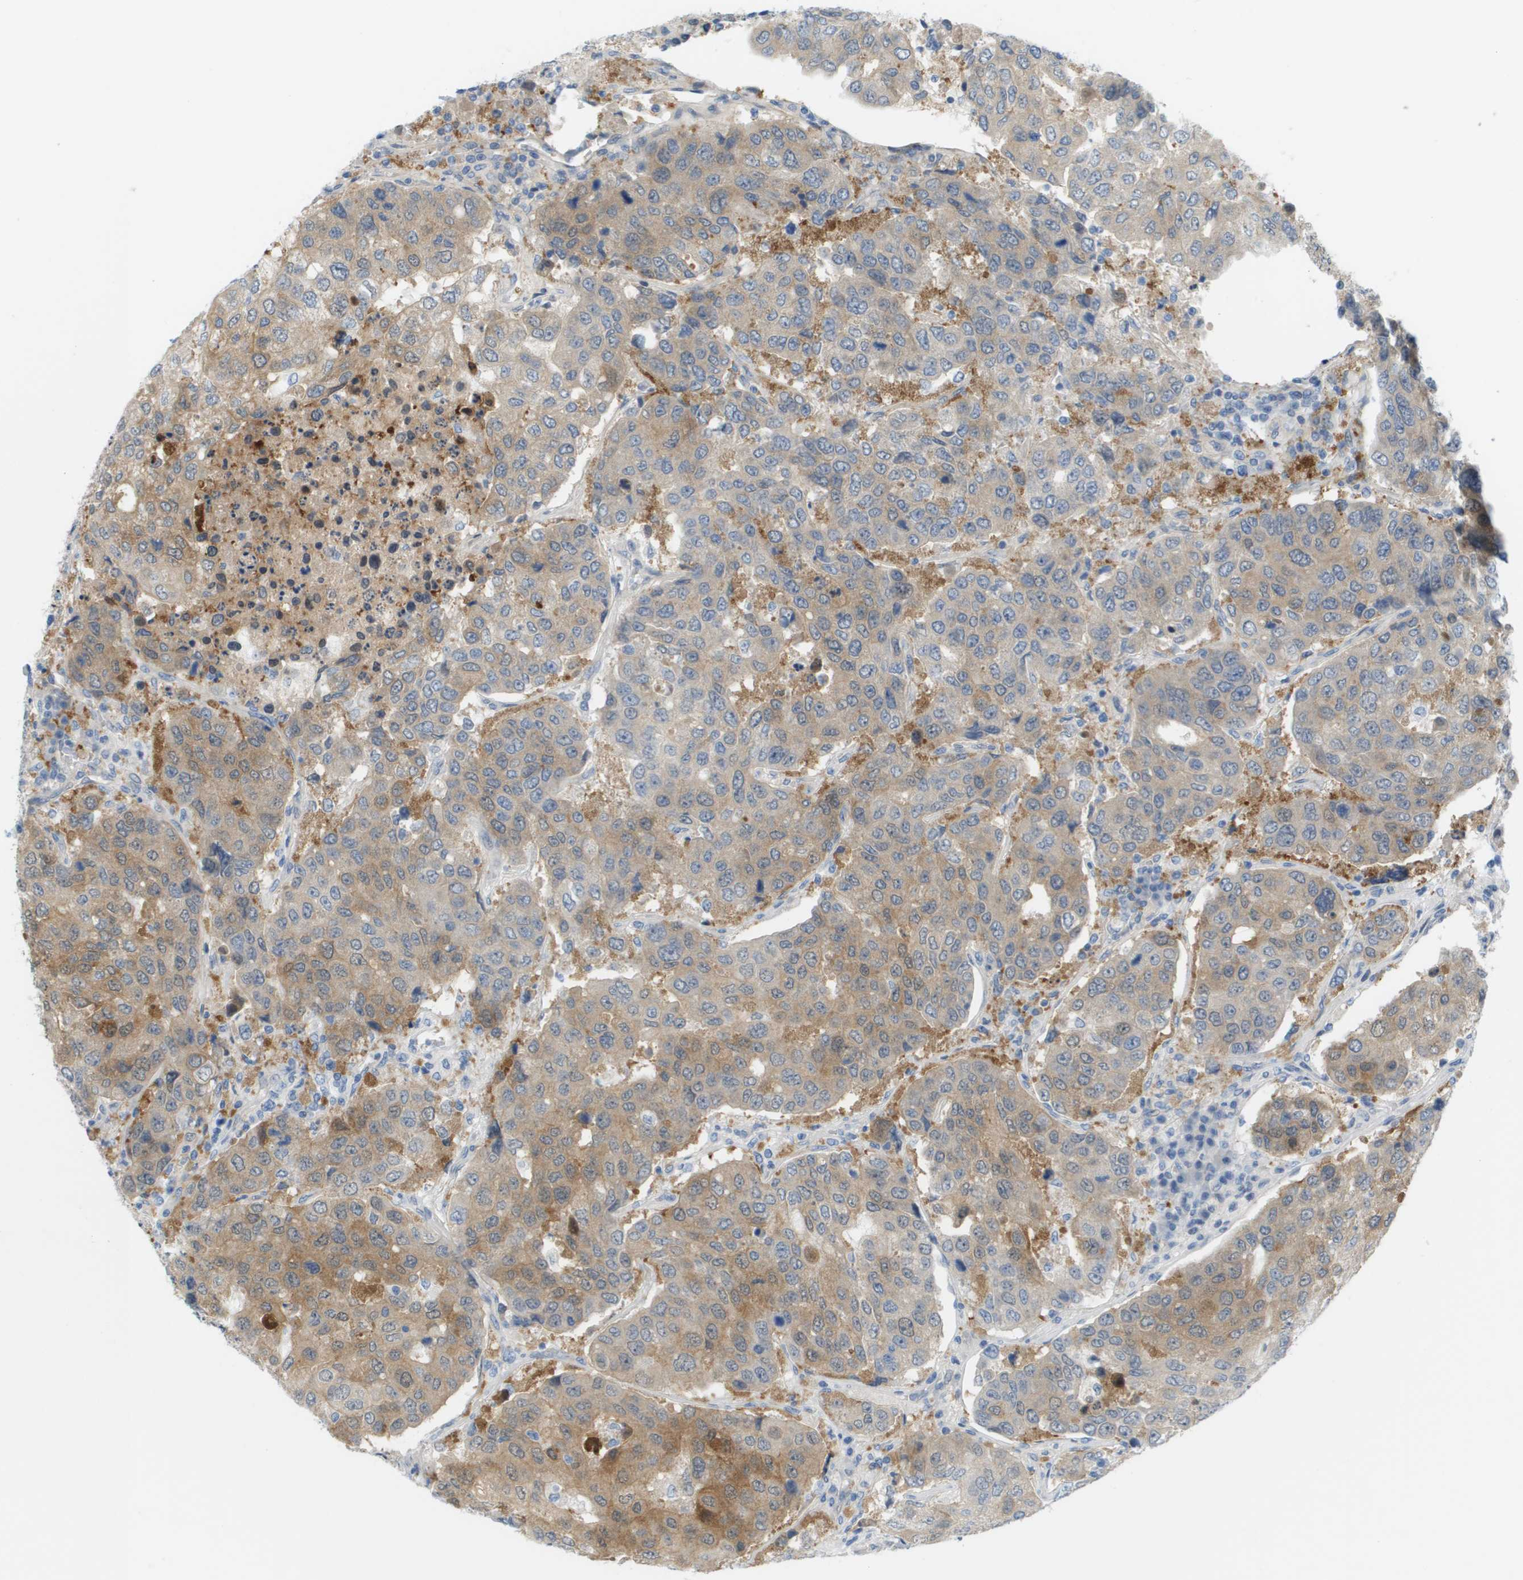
{"staining": {"intensity": "moderate", "quantity": "25%-75%", "location": "cytoplasmic/membranous"}, "tissue": "urothelial cancer", "cell_type": "Tumor cells", "image_type": "cancer", "snomed": [{"axis": "morphology", "description": "Urothelial carcinoma, High grade"}, {"axis": "topography", "description": "Lymph node"}, {"axis": "topography", "description": "Urinary bladder"}], "caption": "The photomicrograph shows a brown stain indicating the presence of a protein in the cytoplasmic/membranous of tumor cells in urothelial cancer. The staining was performed using DAB (3,3'-diaminobenzidine), with brown indicating positive protein expression. Nuclei are stained blue with hematoxylin.", "gene": "CUL9", "patient": {"sex": "male", "age": 51}}